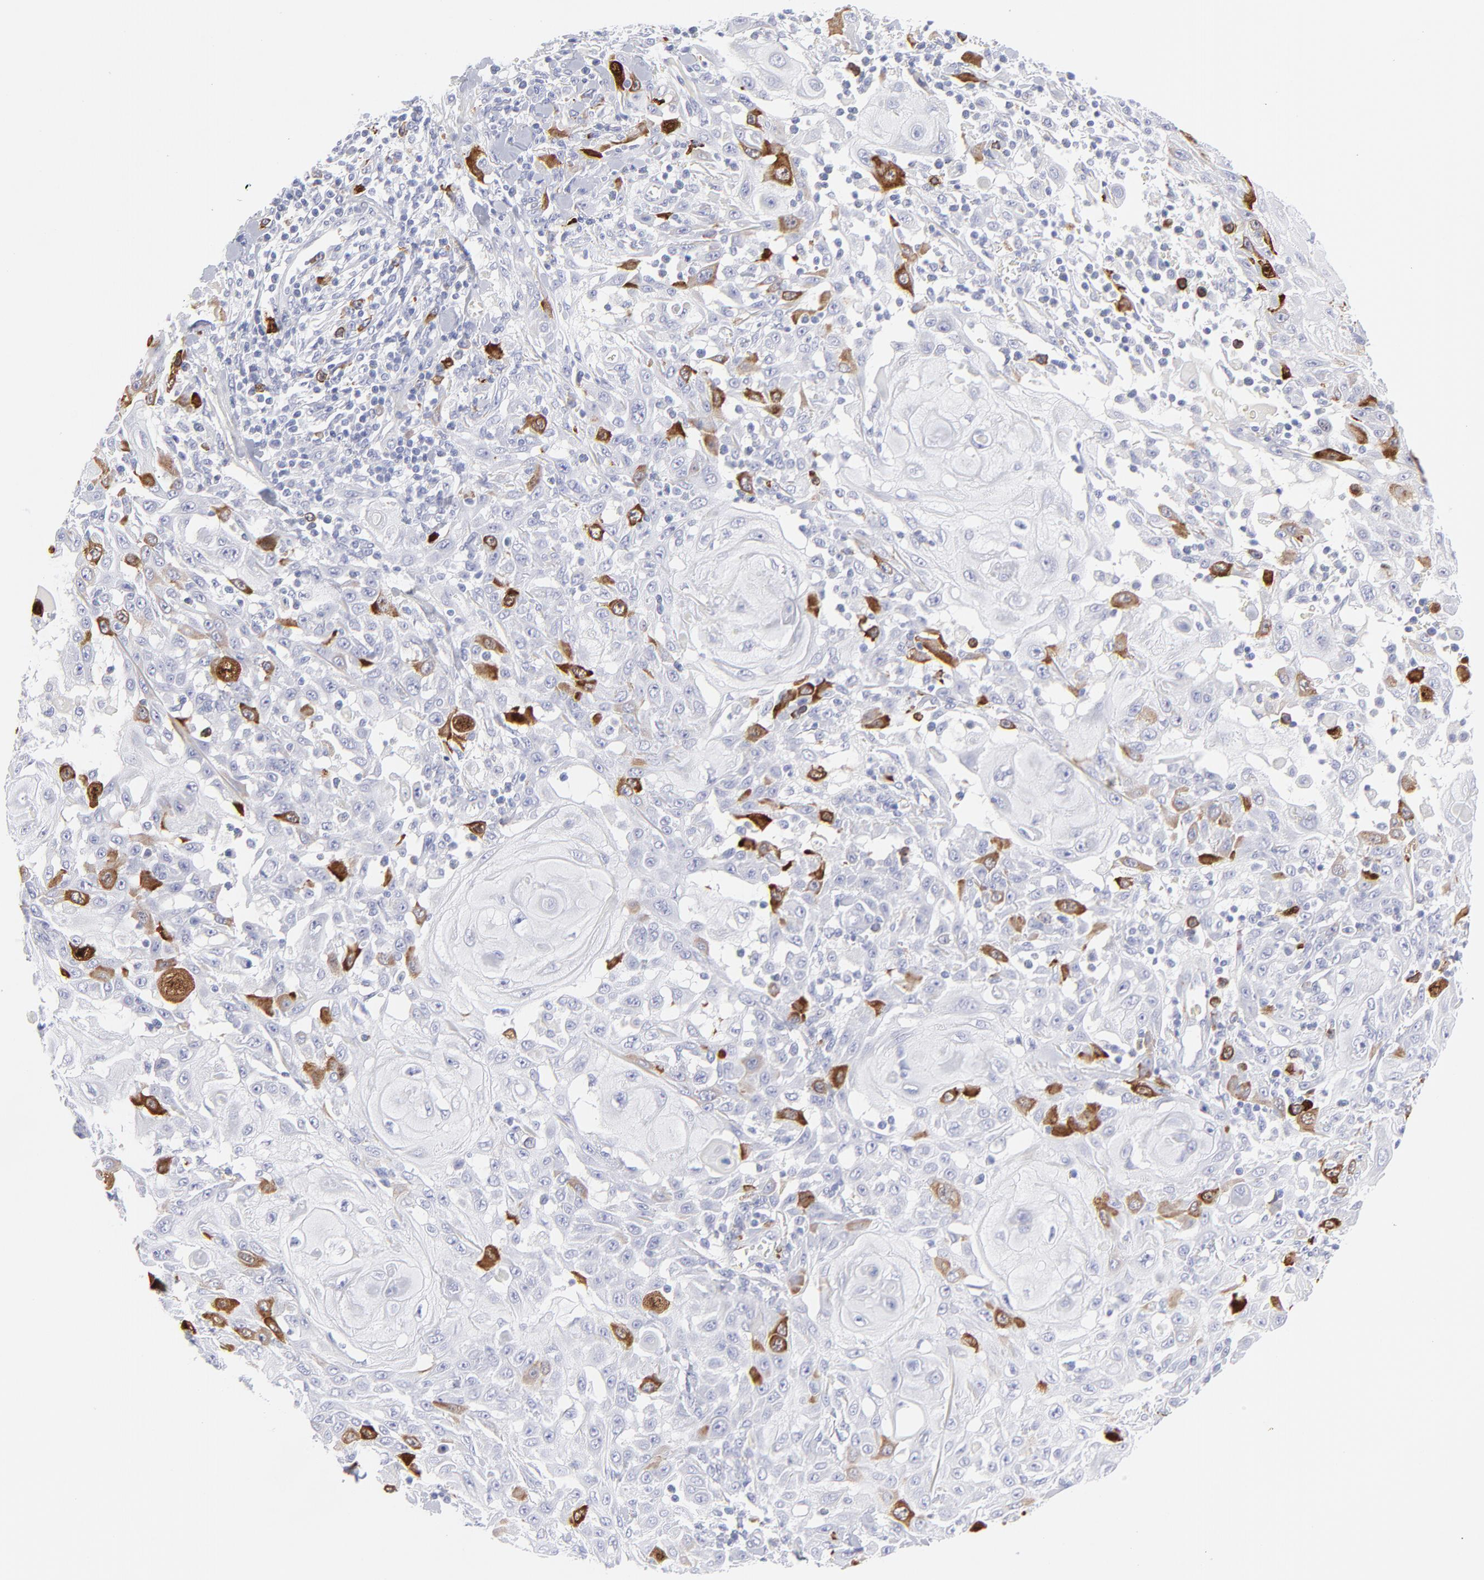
{"staining": {"intensity": "strong", "quantity": "<25%", "location": "cytoplasmic/membranous"}, "tissue": "skin cancer", "cell_type": "Tumor cells", "image_type": "cancer", "snomed": [{"axis": "morphology", "description": "Squamous cell carcinoma, NOS"}, {"axis": "topography", "description": "Skin"}], "caption": "An image of human squamous cell carcinoma (skin) stained for a protein exhibits strong cytoplasmic/membranous brown staining in tumor cells.", "gene": "CCNB1", "patient": {"sex": "male", "age": 24}}